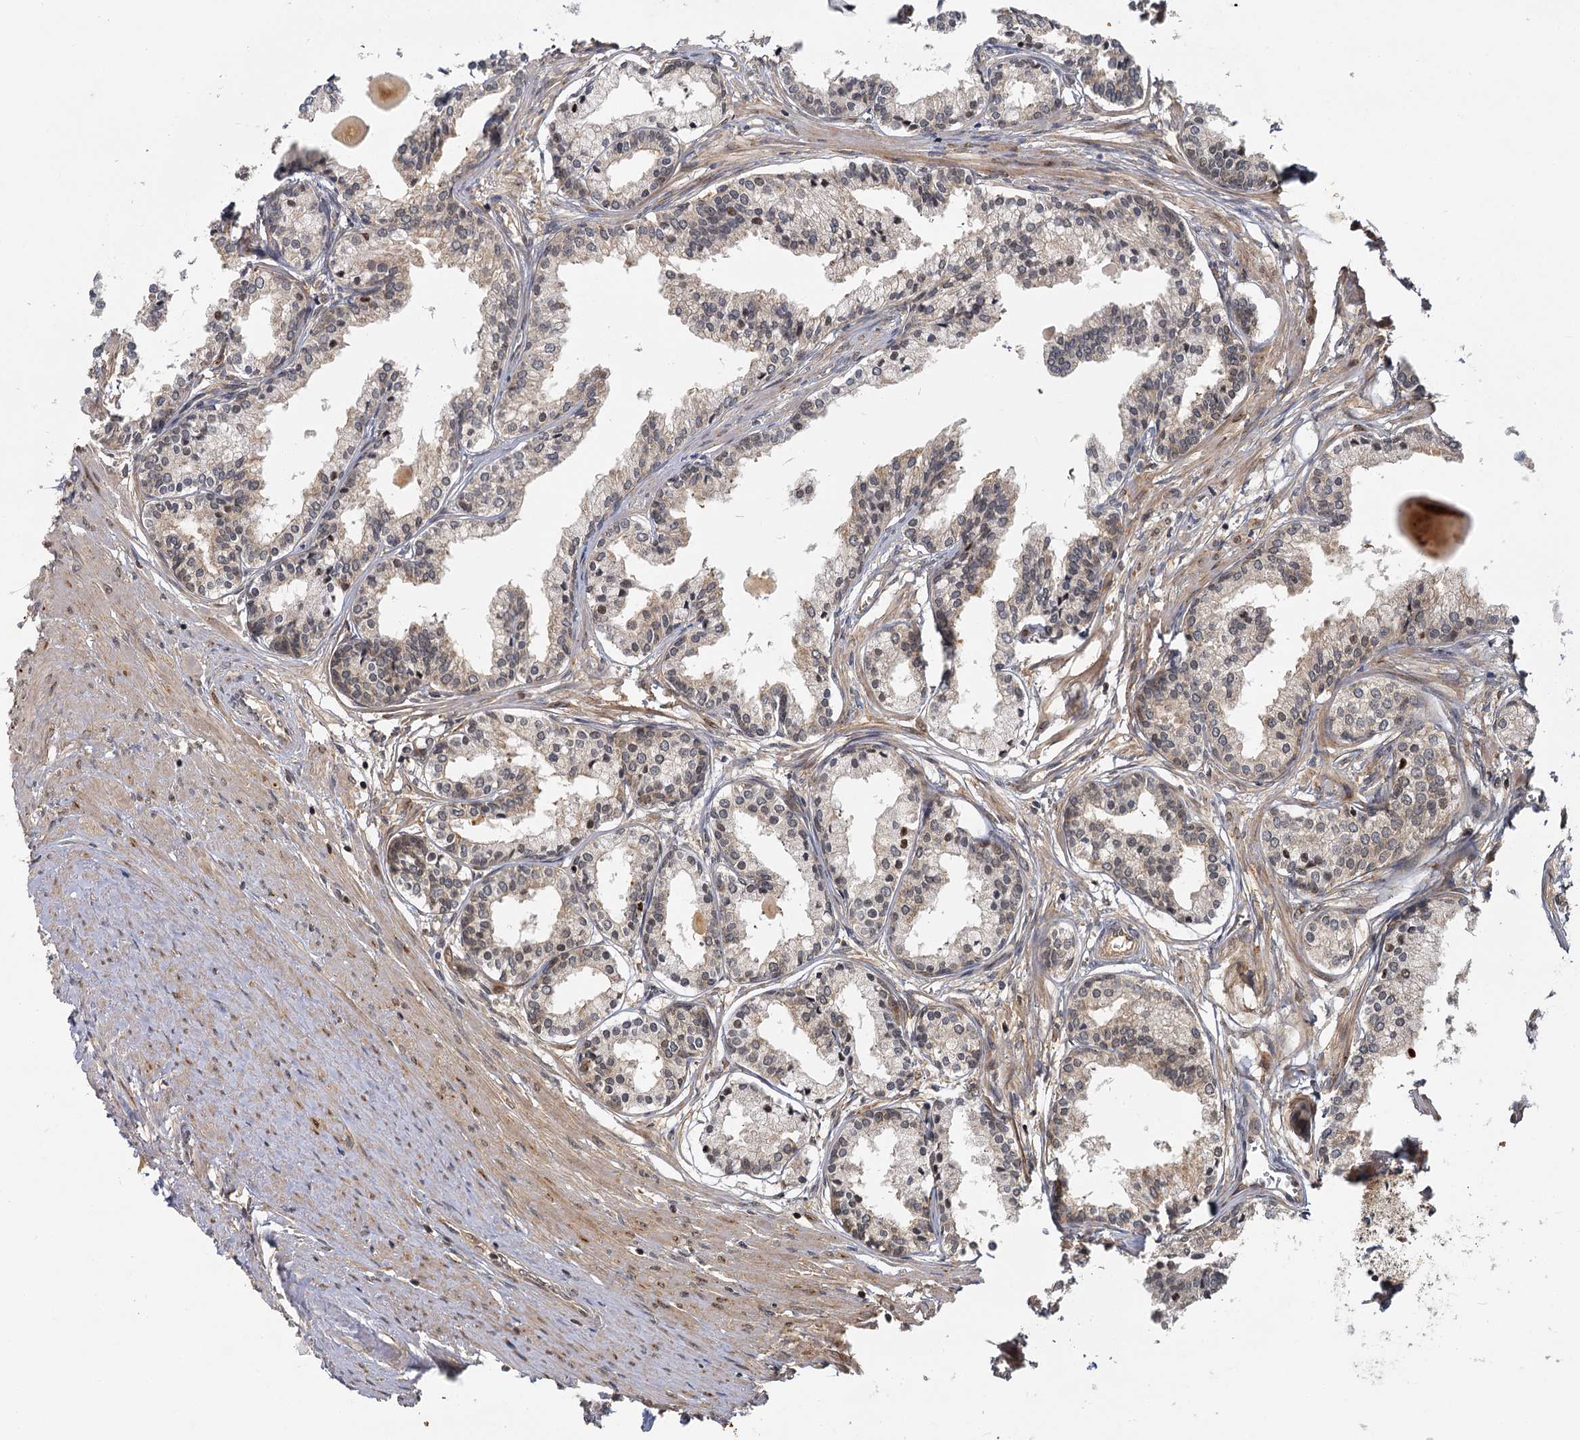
{"staining": {"intensity": "negative", "quantity": "none", "location": "none"}, "tissue": "prostate cancer", "cell_type": "Tumor cells", "image_type": "cancer", "snomed": [{"axis": "morphology", "description": "Adenocarcinoma, High grade"}, {"axis": "topography", "description": "Prostate"}], "caption": "Immunohistochemical staining of human prostate cancer (adenocarcinoma (high-grade)) displays no significant expression in tumor cells.", "gene": "ZNF549", "patient": {"sex": "male", "age": 68}}